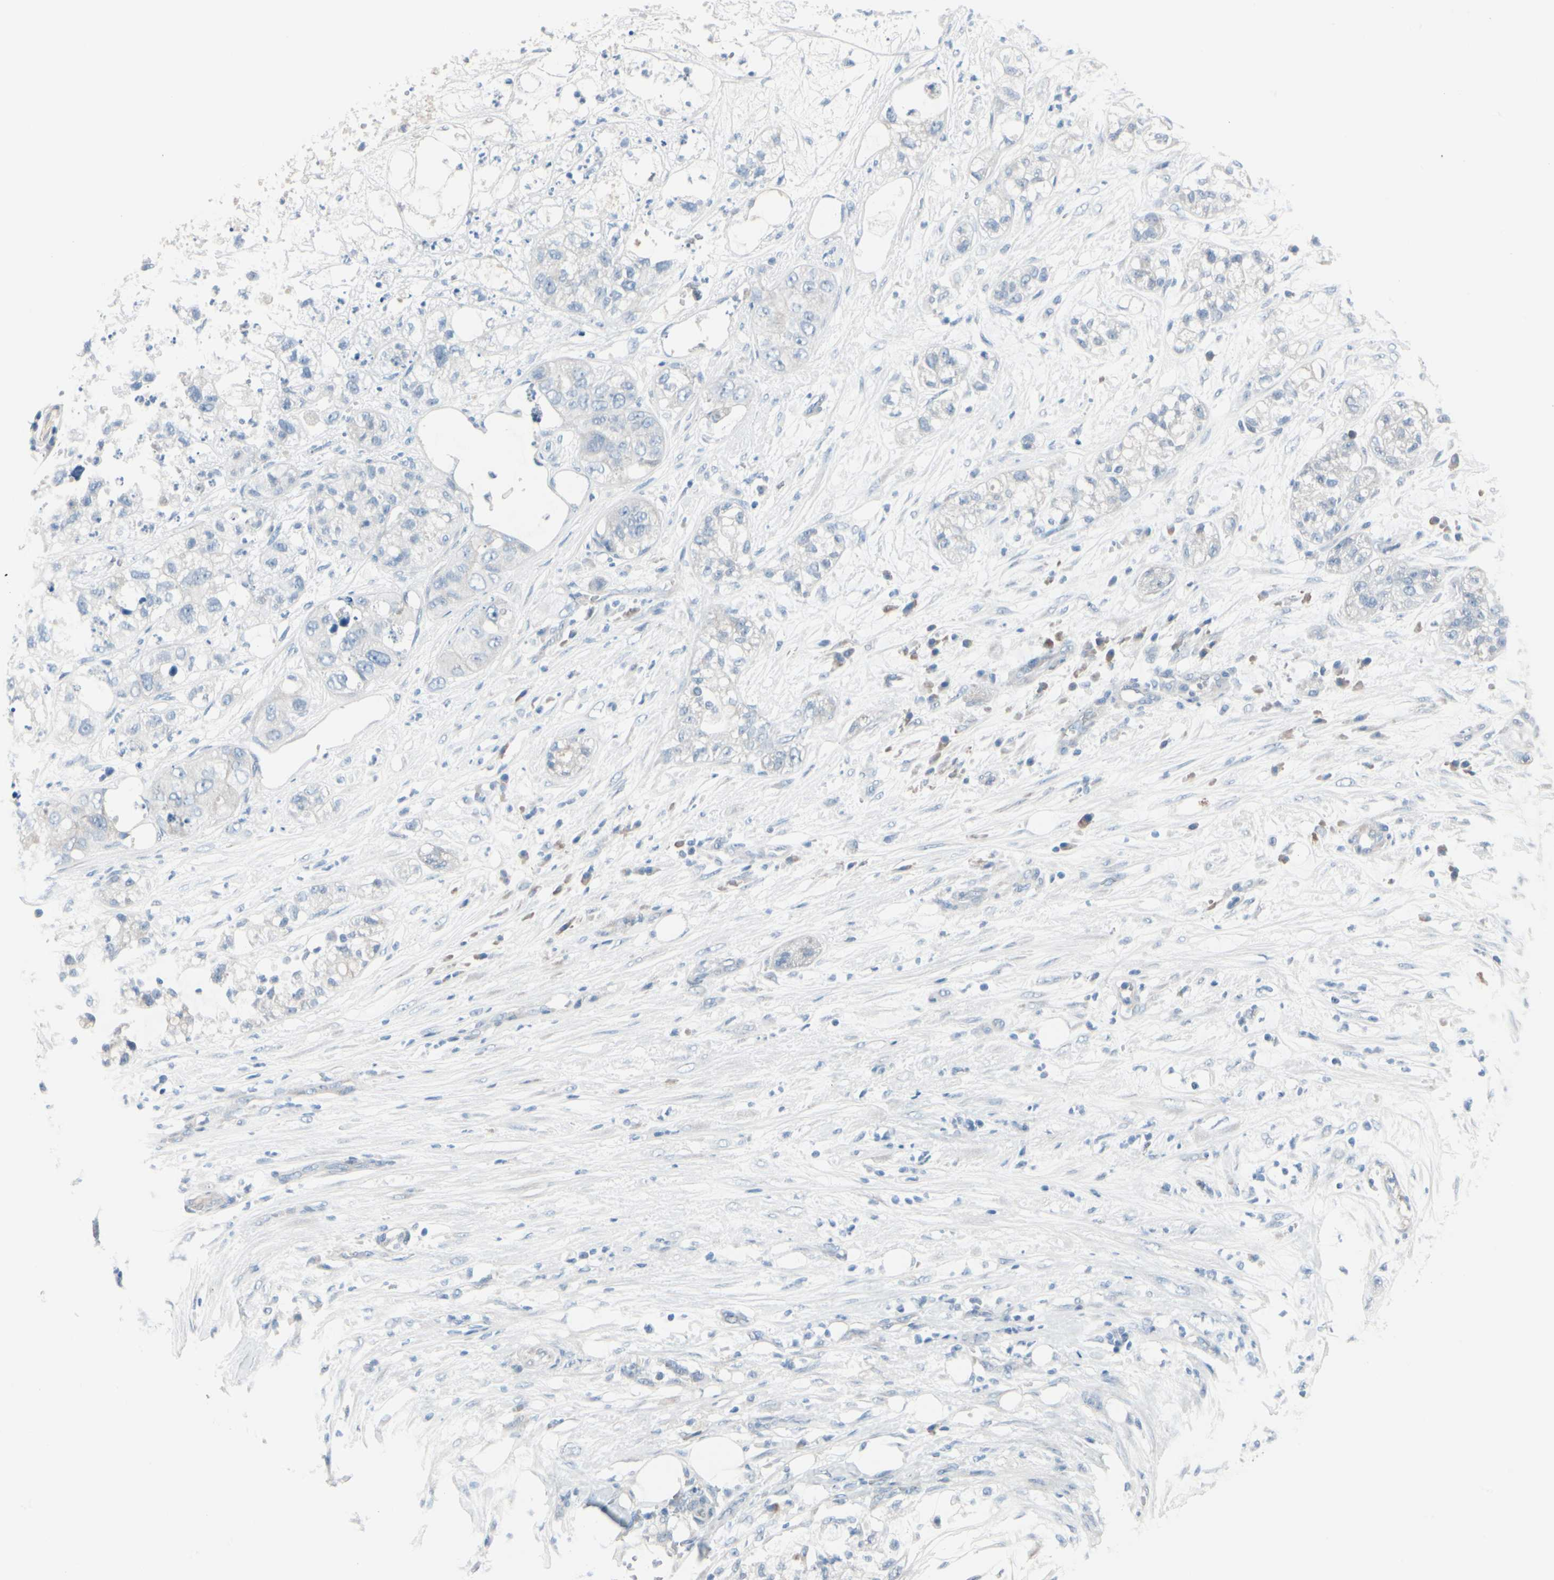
{"staining": {"intensity": "negative", "quantity": "none", "location": "none"}, "tissue": "pancreatic cancer", "cell_type": "Tumor cells", "image_type": "cancer", "snomed": [{"axis": "morphology", "description": "Adenocarcinoma, NOS"}, {"axis": "topography", "description": "Pancreas"}], "caption": "This is an immunohistochemistry (IHC) image of adenocarcinoma (pancreatic). There is no expression in tumor cells.", "gene": "PGR", "patient": {"sex": "female", "age": 78}}